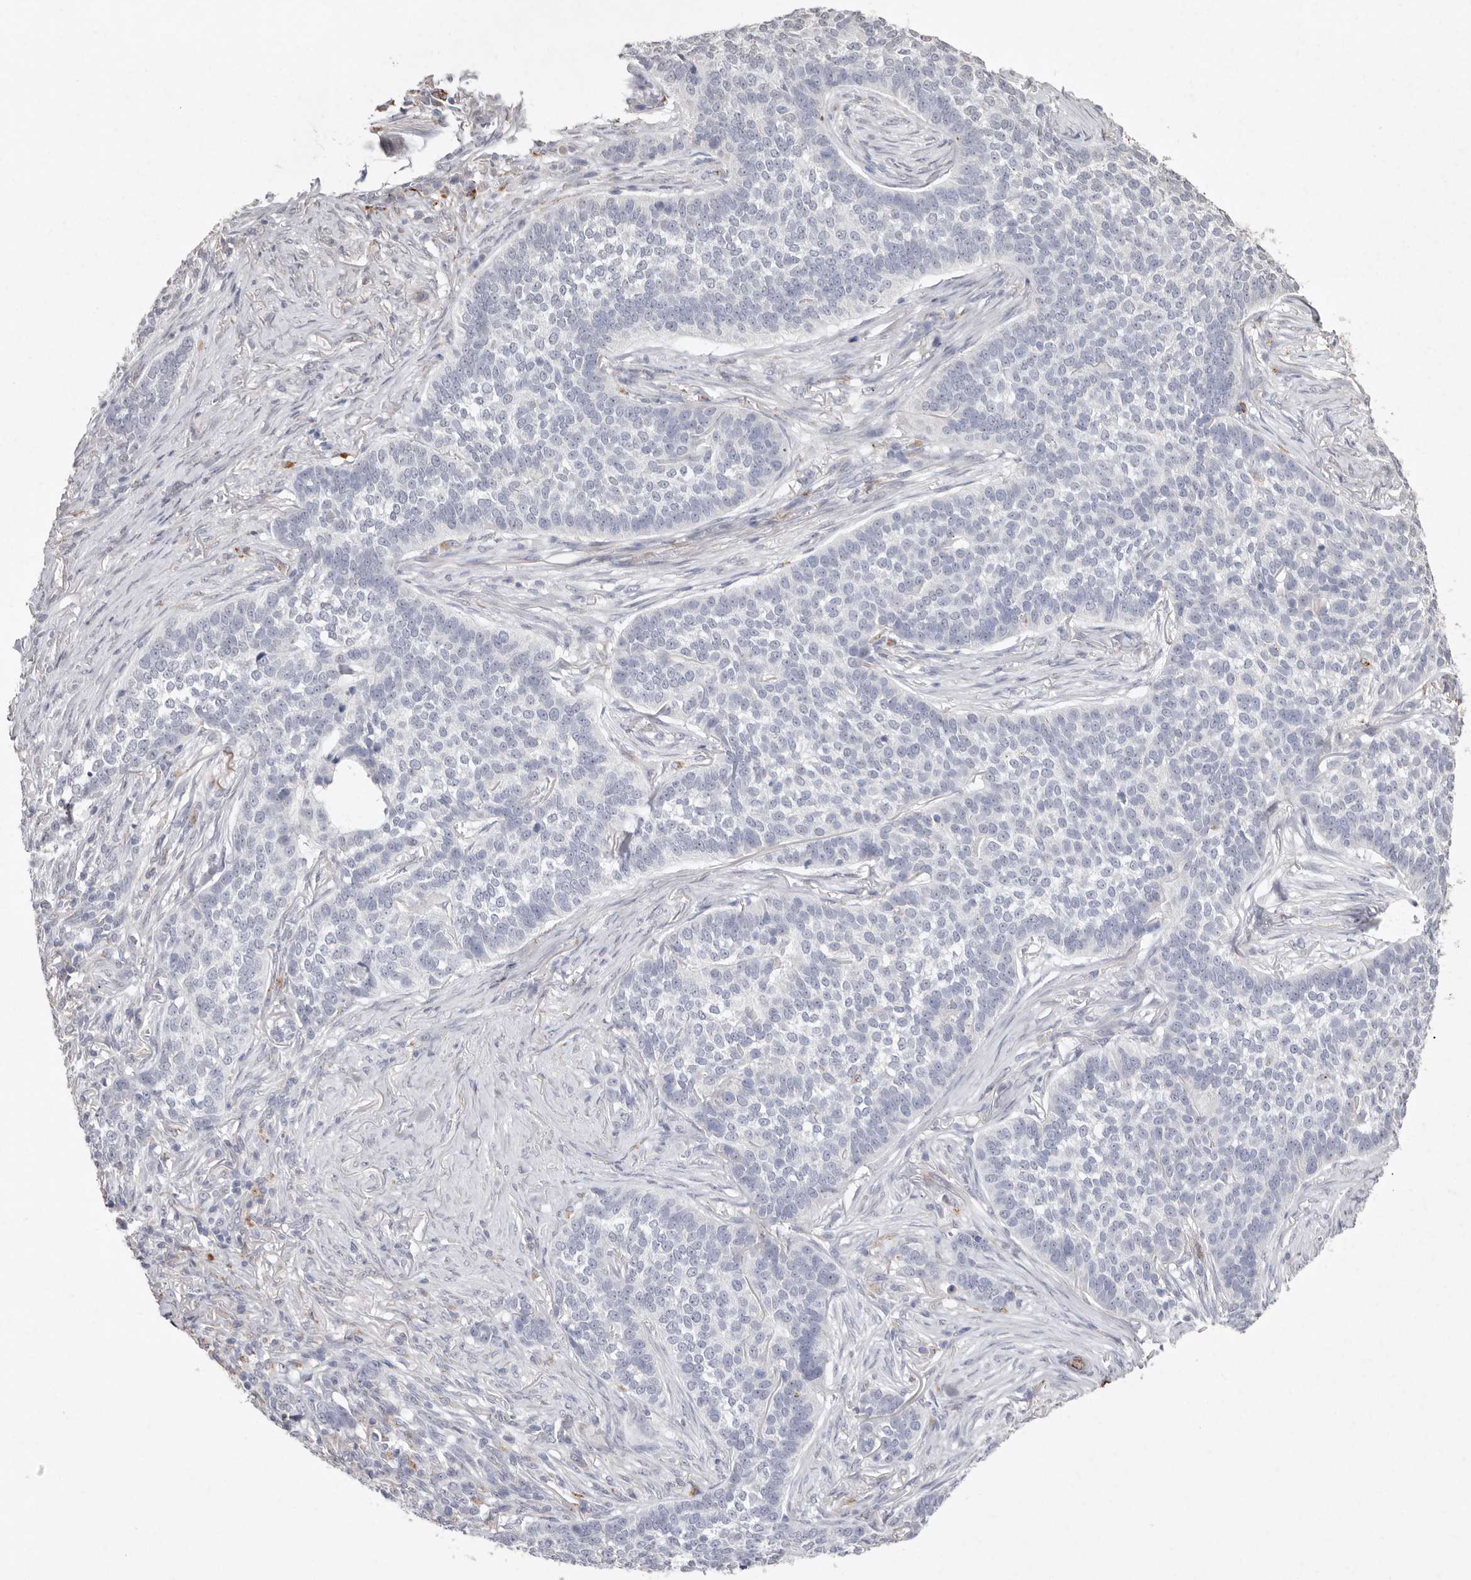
{"staining": {"intensity": "negative", "quantity": "none", "location": "none"}, "tissue": "skin cancer", "cell_type": "Tumor cells", "image_type": "cancer", "snomed": [{"axis": "morphology", "description": "Basal cell carcinoma"}, {"axis": "topography", "description": "Skin"}], "caption": "Tumor cells show no significant protein positivity in skin cancer.", "gene": "FAM185A", "patient": {"sex": "male", "age": 85}}